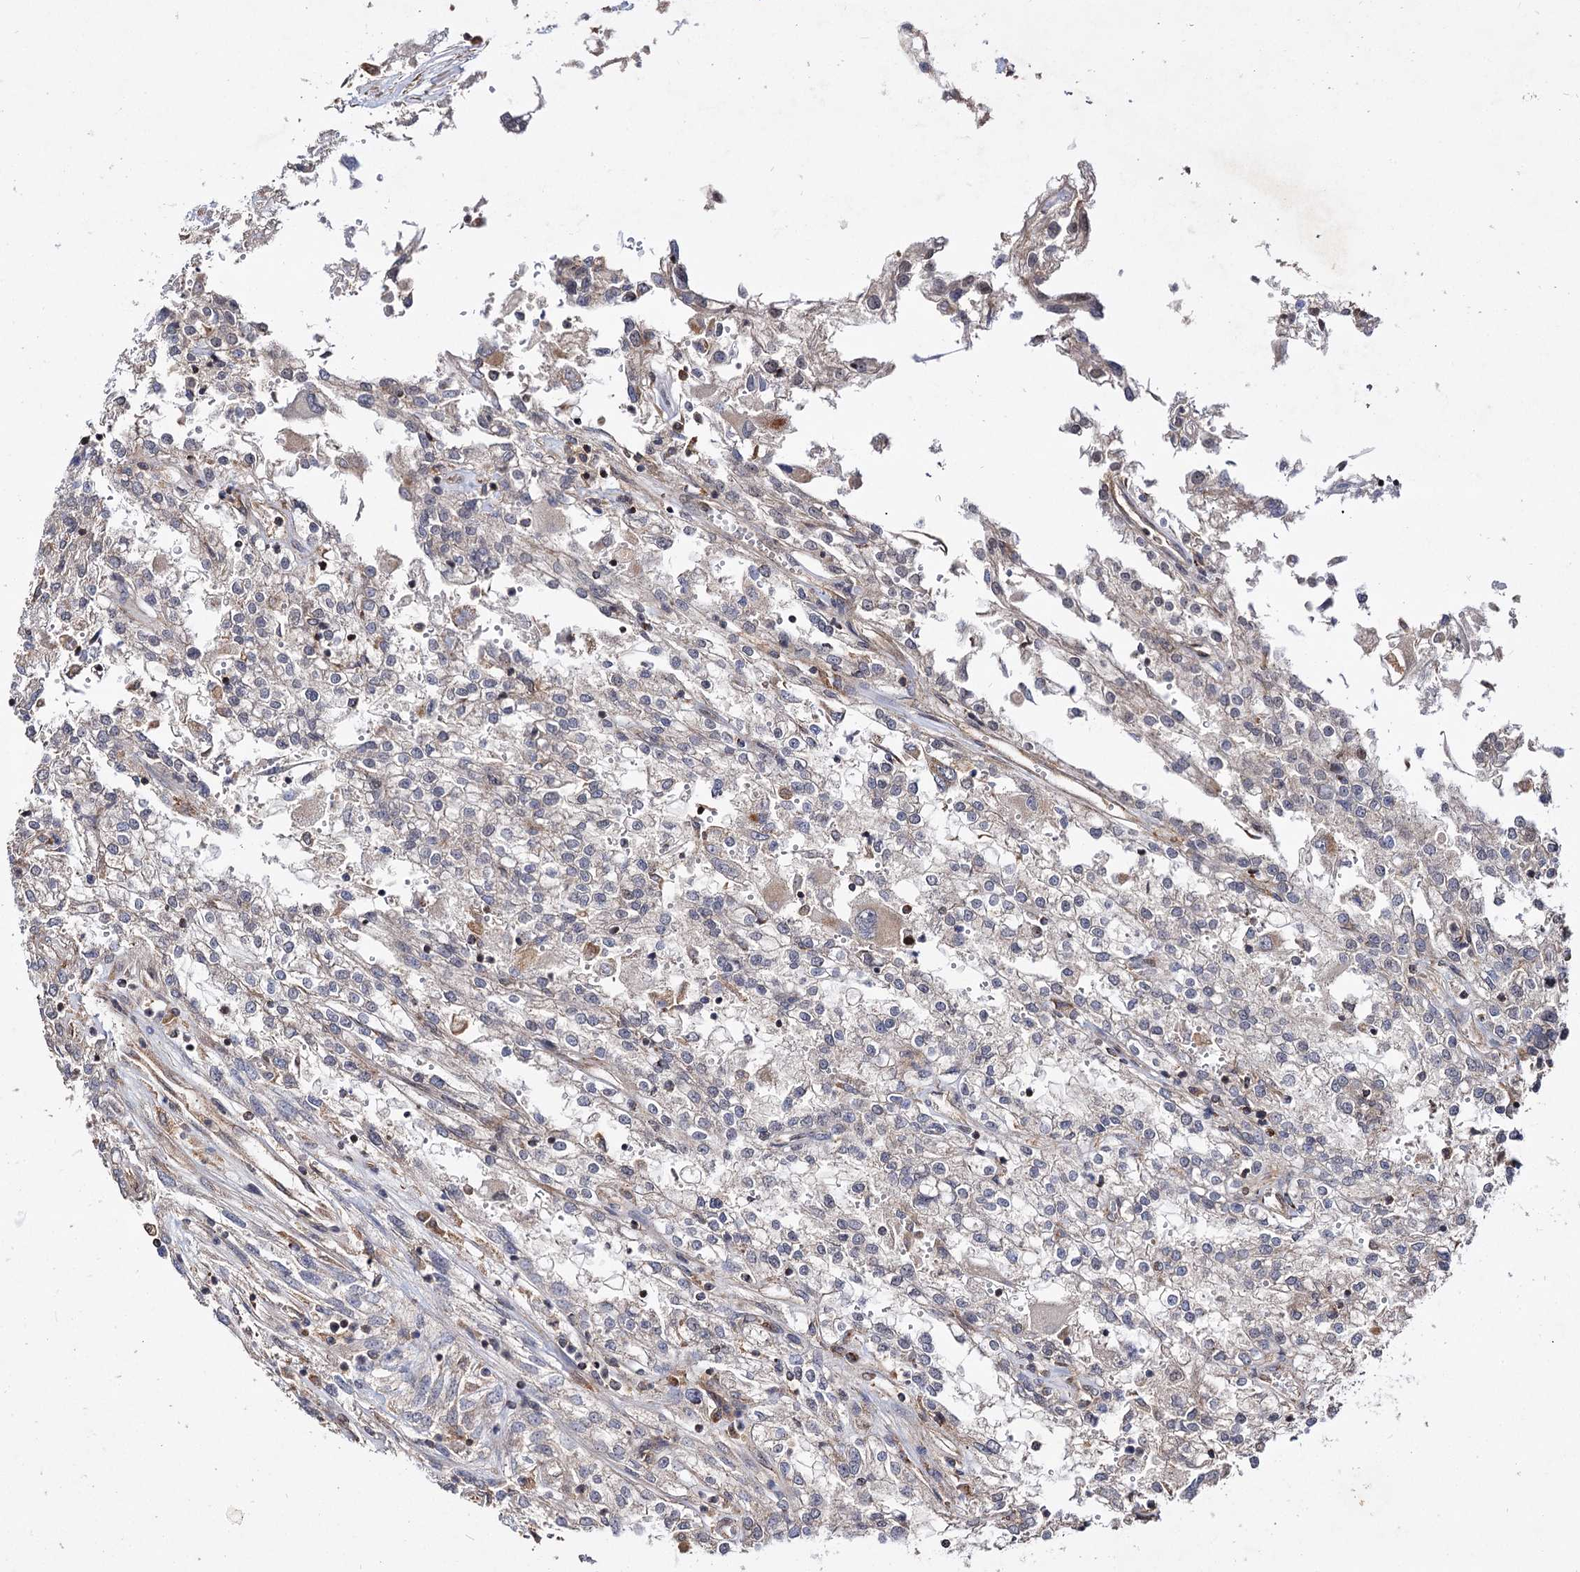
{"staining": {"intensity": "negative", "quantity": "none", "location": "none"}, "tissue": "renal cancer", "cell_type": "Tumor cells", "image_type": "cancer", "snomed": [{"axis": "morphology", "description": "Adenocarcinoma, NOS"}, {"axis": "topography", "description": "Kidney"}], "caption": "A high-resolution photomicrograph shows IHC staining of renal cancer (adenocarcinoma), which reveals no significant staining in tumor cells.", "gene": "CEP76", "patient": {"sex": "female", "age": 52}}